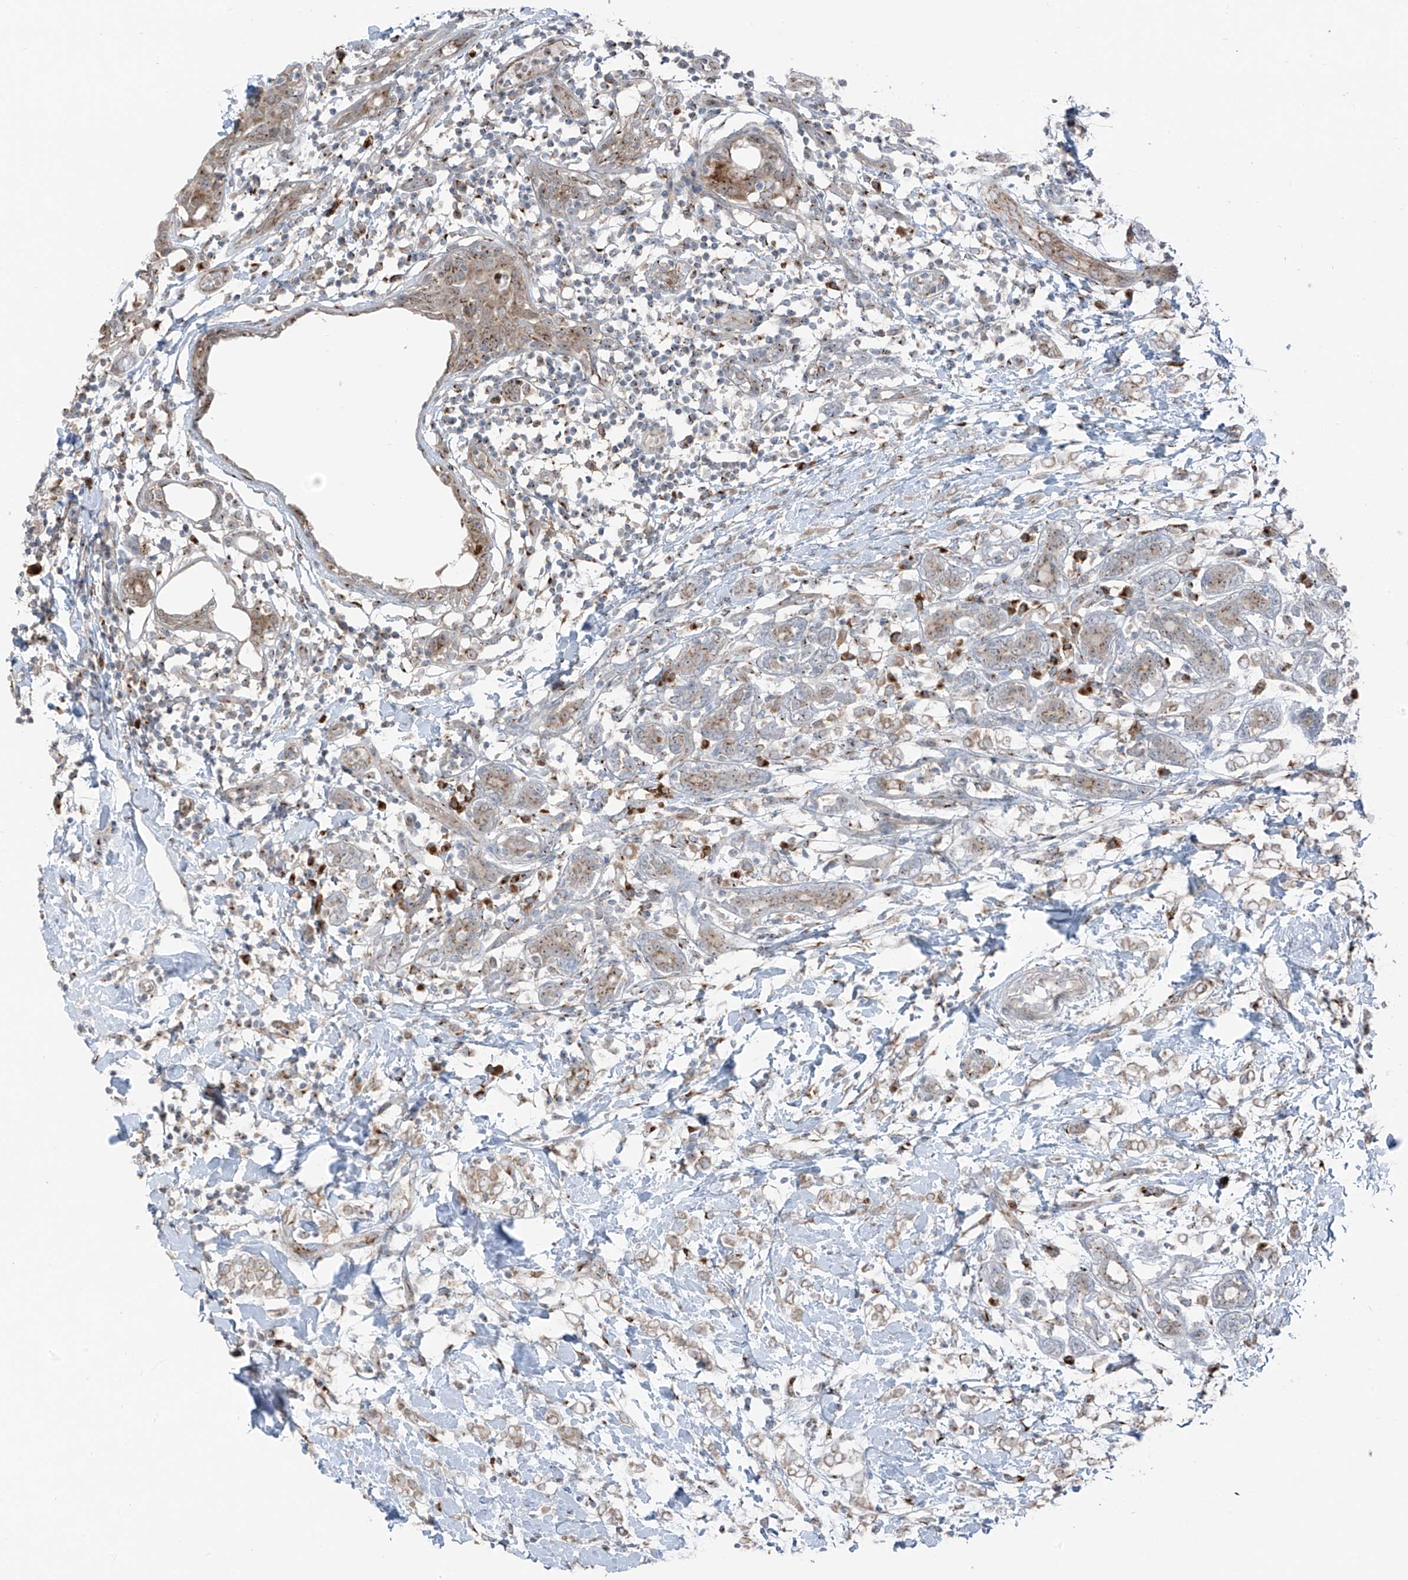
{"staining": {"intensity": "weak", "quantity": "25%-75%", "location": "cytoplasmic/membranous"}, "tissue": "breast cancer", "cell_type": "Tumor cells", "image_type": "cancer", "snomed": [{"axis": "morphology", "description": "Normal tissue, NOS"}, {"axis": "morphology", "description": "Lobular carcinoma"}, {"axis": "topography", "description": "Breast"}], "caption": "IHC photomicrograph of neoplastic tissue: breast lobular carcinoma stained using IHC demonstrates low levels of weak protein expression localized specifically in the cytoplasmic/membranous of tumor cells, appearing as a cytoplasmic/membranous brown color.", "gene": "ERLEC1", "patient": {"sex": "female", "age": 47}}